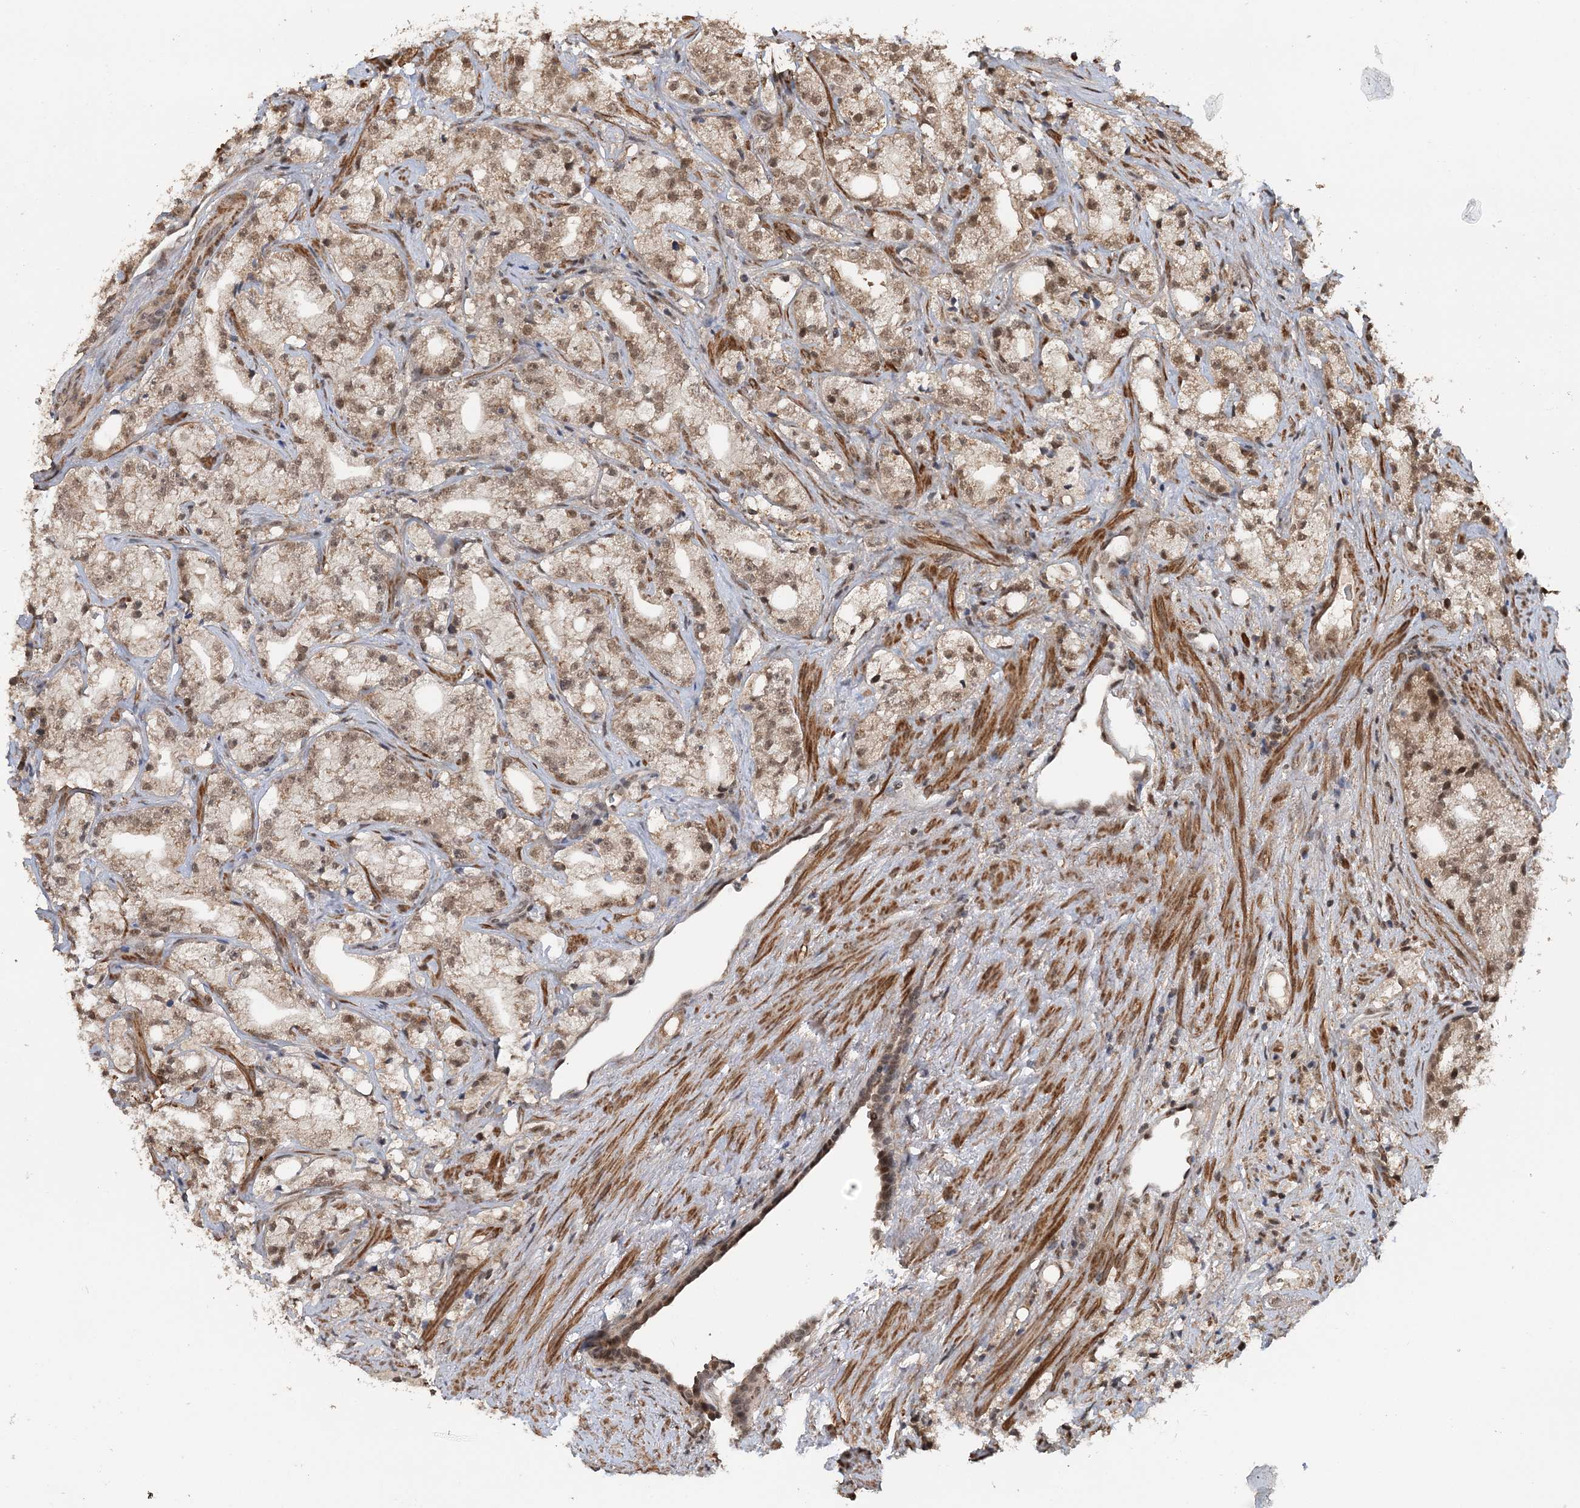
{"staining": {"intensity": "weak", "quantity": ">75%", "location": "cytoplasmic/membranous,nuclear"}, "tissue": "prostate cancer", "cell_type": "Tumor cells", "image_type": "cancer", "snomed": [{"axis": "morphology", "description": "Adenocarcinoma, High grade"}, {"axis": "topography", "description": "Prostate"}], "caption": "Tumor cells demonstrate low levels of weak cytoplasmic/membranous and nuclear expression in approximately >75% of cells in human prostate cancer (adenocarcinoma (high-grade)).", "gene": "TSHZ2", "patient": {"sex": "male", "age": 64}}